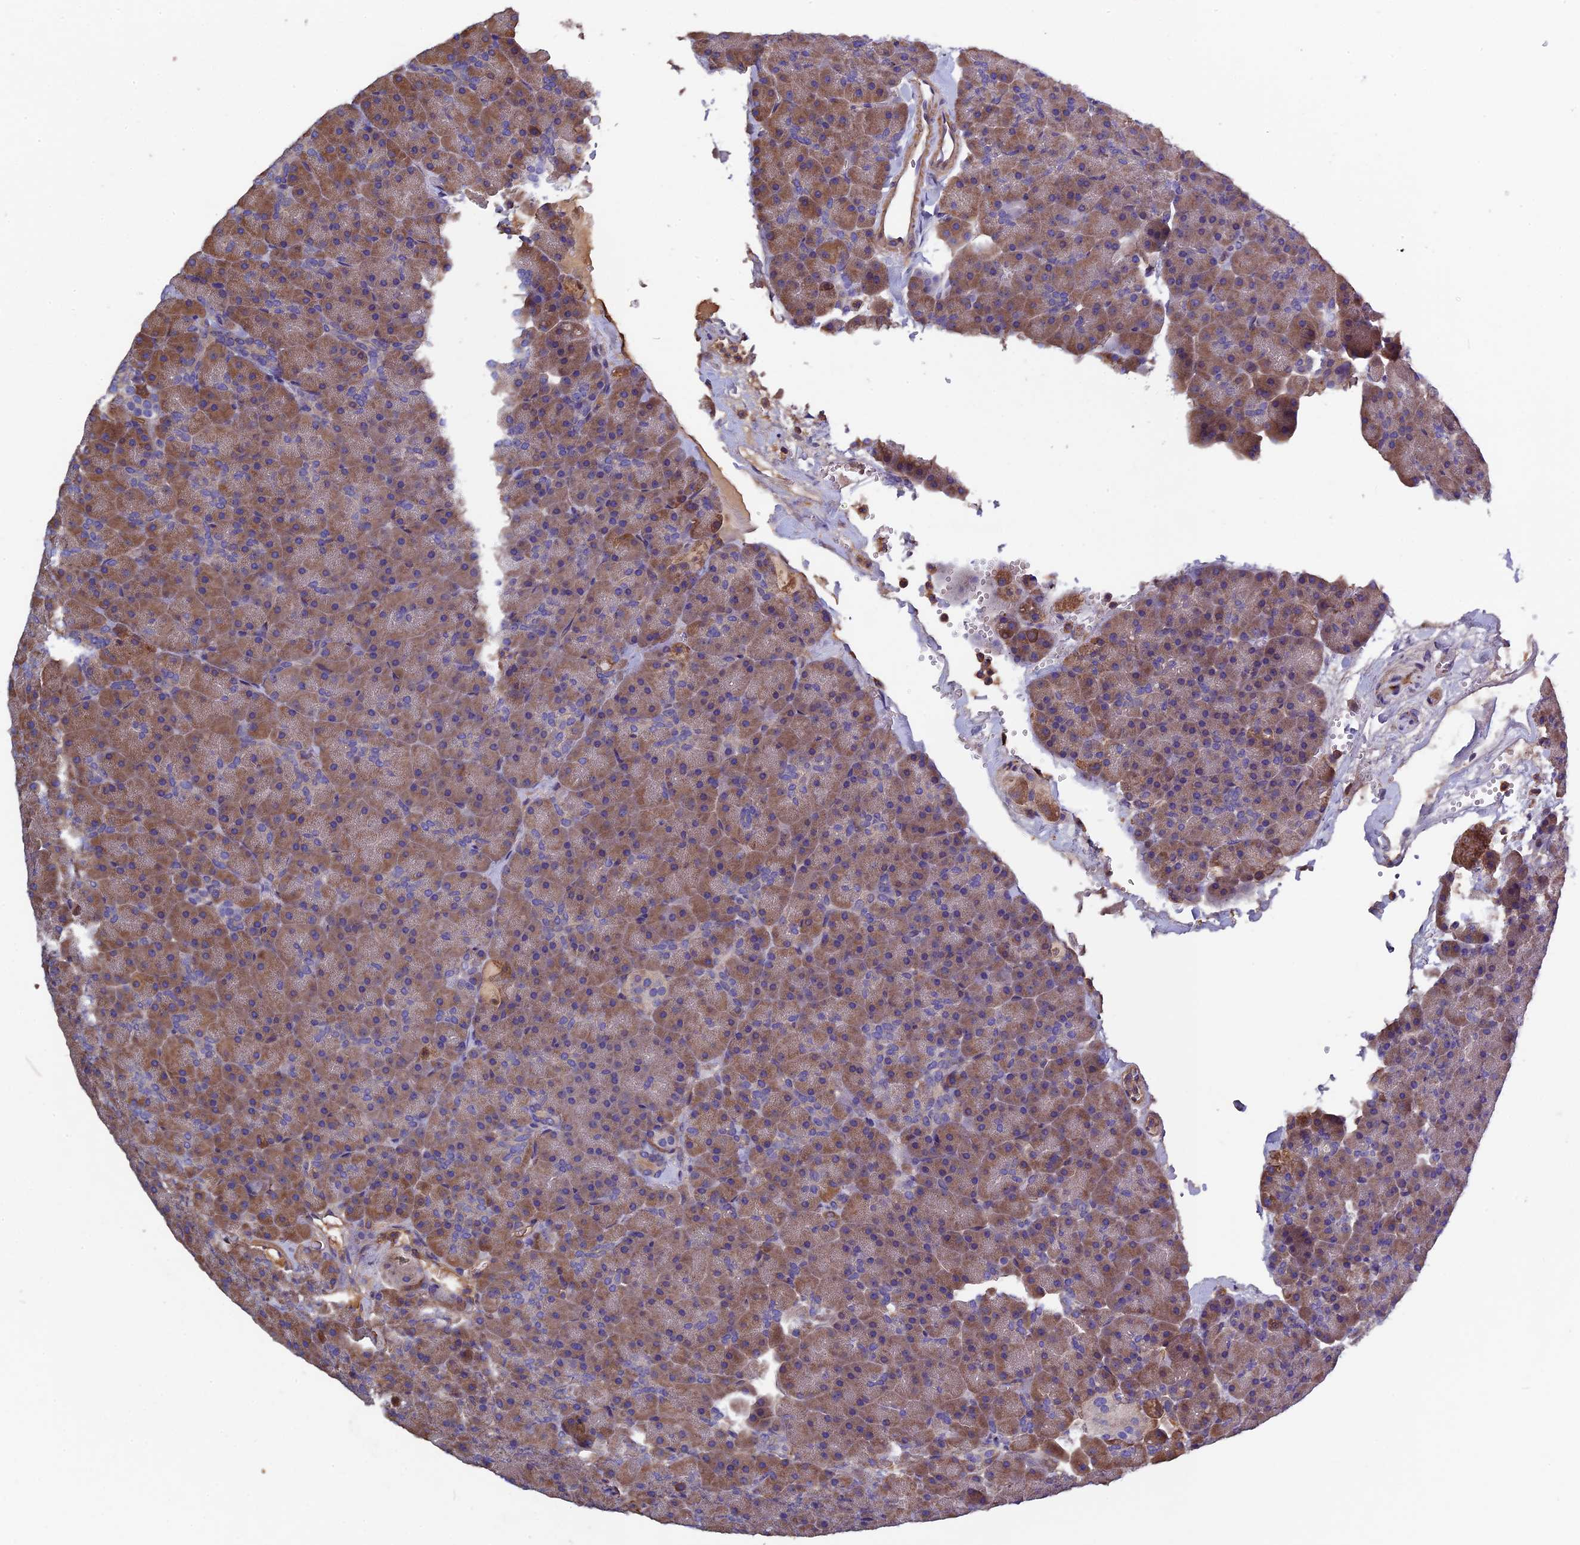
{"staining": {"intensity": "moderate", "quantity": ">75%", "location": "cytoplasmic/membranous"}, "tissue": "pancreas", "cell_type": "Exocrine glandular cells", "image_type": "normal", "snomed": [{"axis": "morphology", "description": "Normal tissue, NOS"}, {"axis": "topography", "description": "Pancreas"}], "caption": "Immunohistochemistry (IHC) staining of normal pancreas, which exhibits medium levels of moderate cytoplasmic/membranous expression in about >75% of exocrine glandular cells indicating moderate cytoplasmic/membranous protein expression. The staining was performed using DAB (3,3'-diaminobenzidine) (brown) for protein detection and nuclei were counterstained in hematoxylin (blue).", "gene": "CCDC153", "patient": {"sex": "male", "age": 36}}